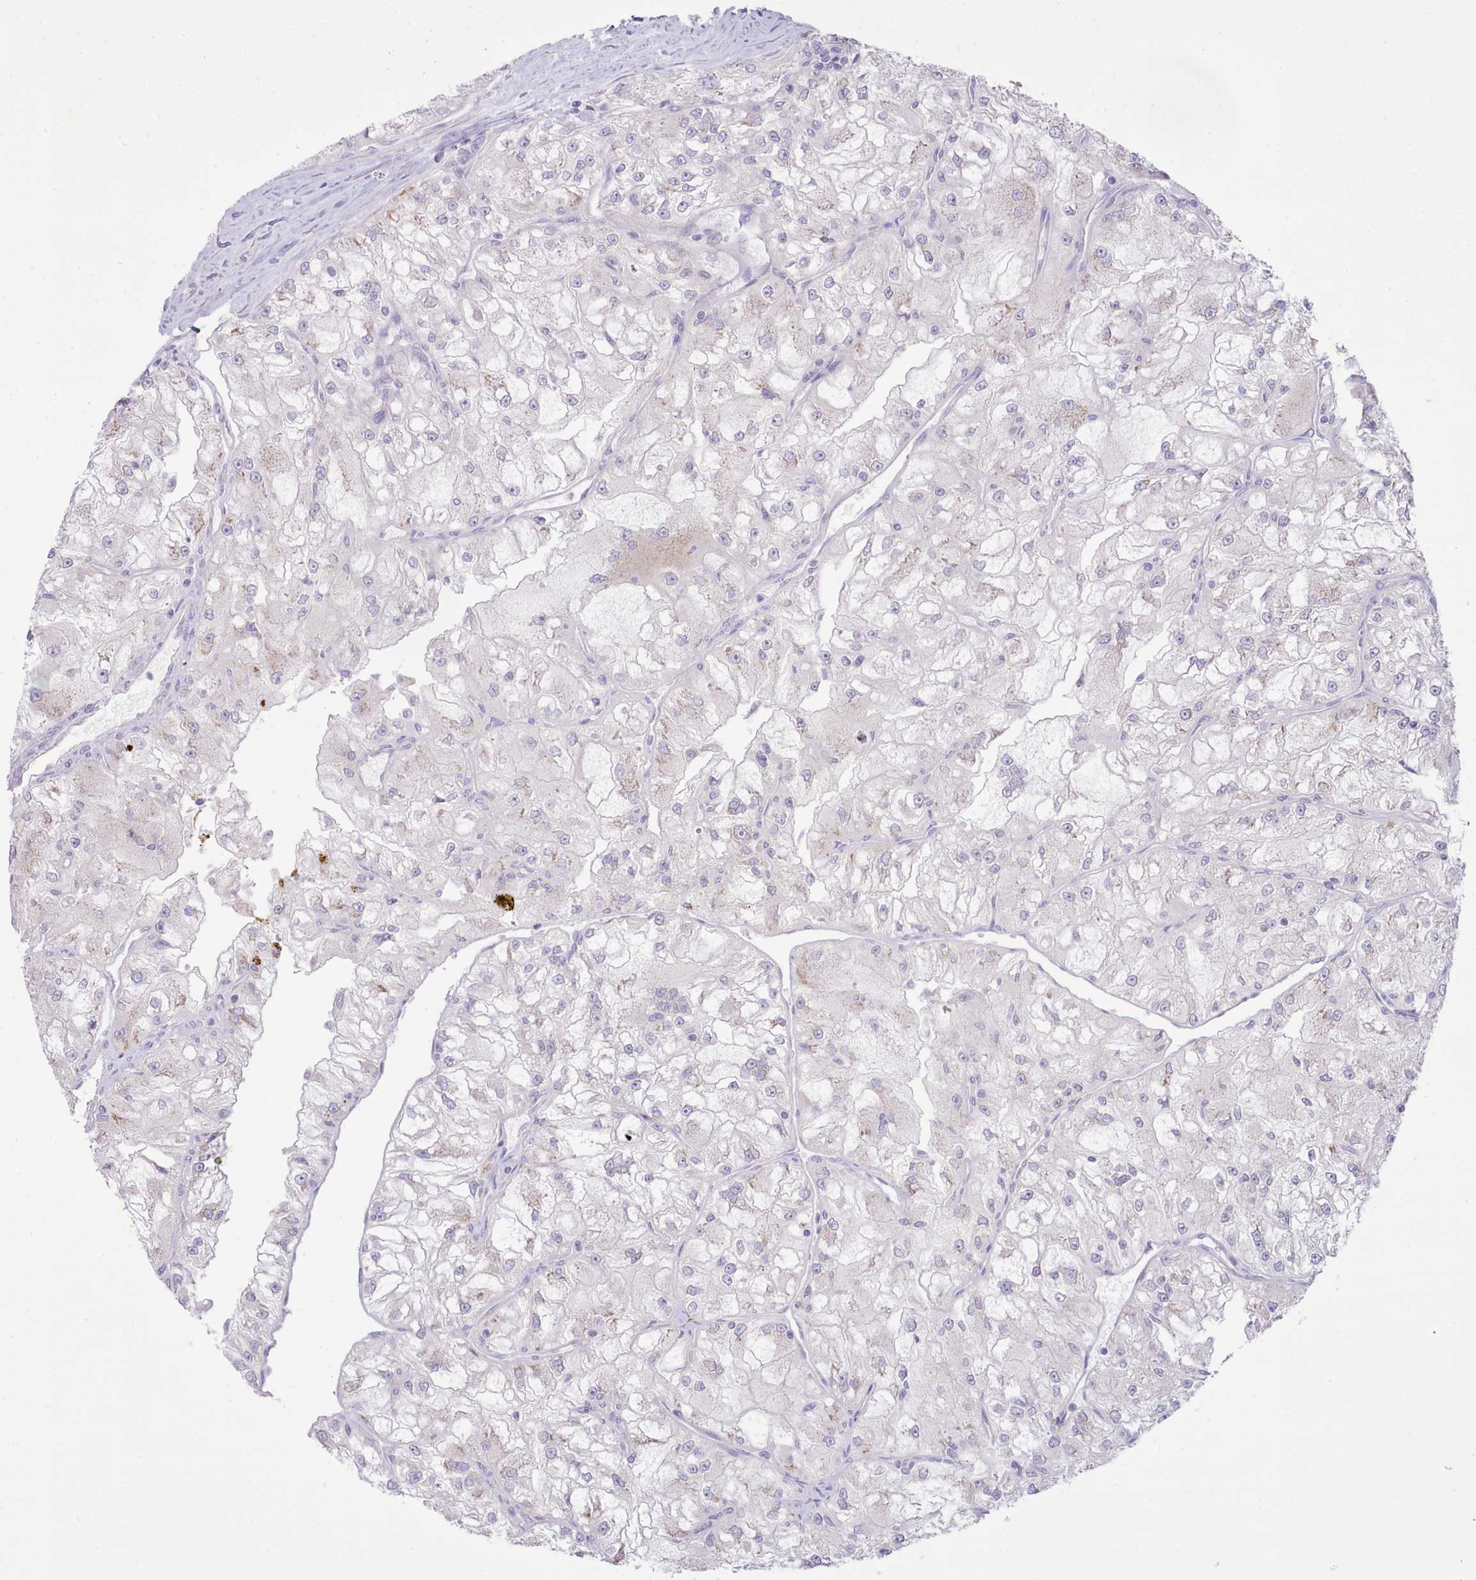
{"staining": {"intensity": "weak", "quantity": "<25%", "location": "cytoplasmic/membranous"}, "tissue": "renal cancer", "cell_type": "Tumor cells", "image_type": "cancer", "snomed": [{"axis": "morphology", "description": "Adenocarcinoma, NOS"}, {"axis": "topography", "description": "Kidney"}], "caption": "The histopathology image shows no staining of tumor cells in adenocarcinoma (renal).", "gene": "CCL1", "patient": {"sex": "female", "age": 72}}